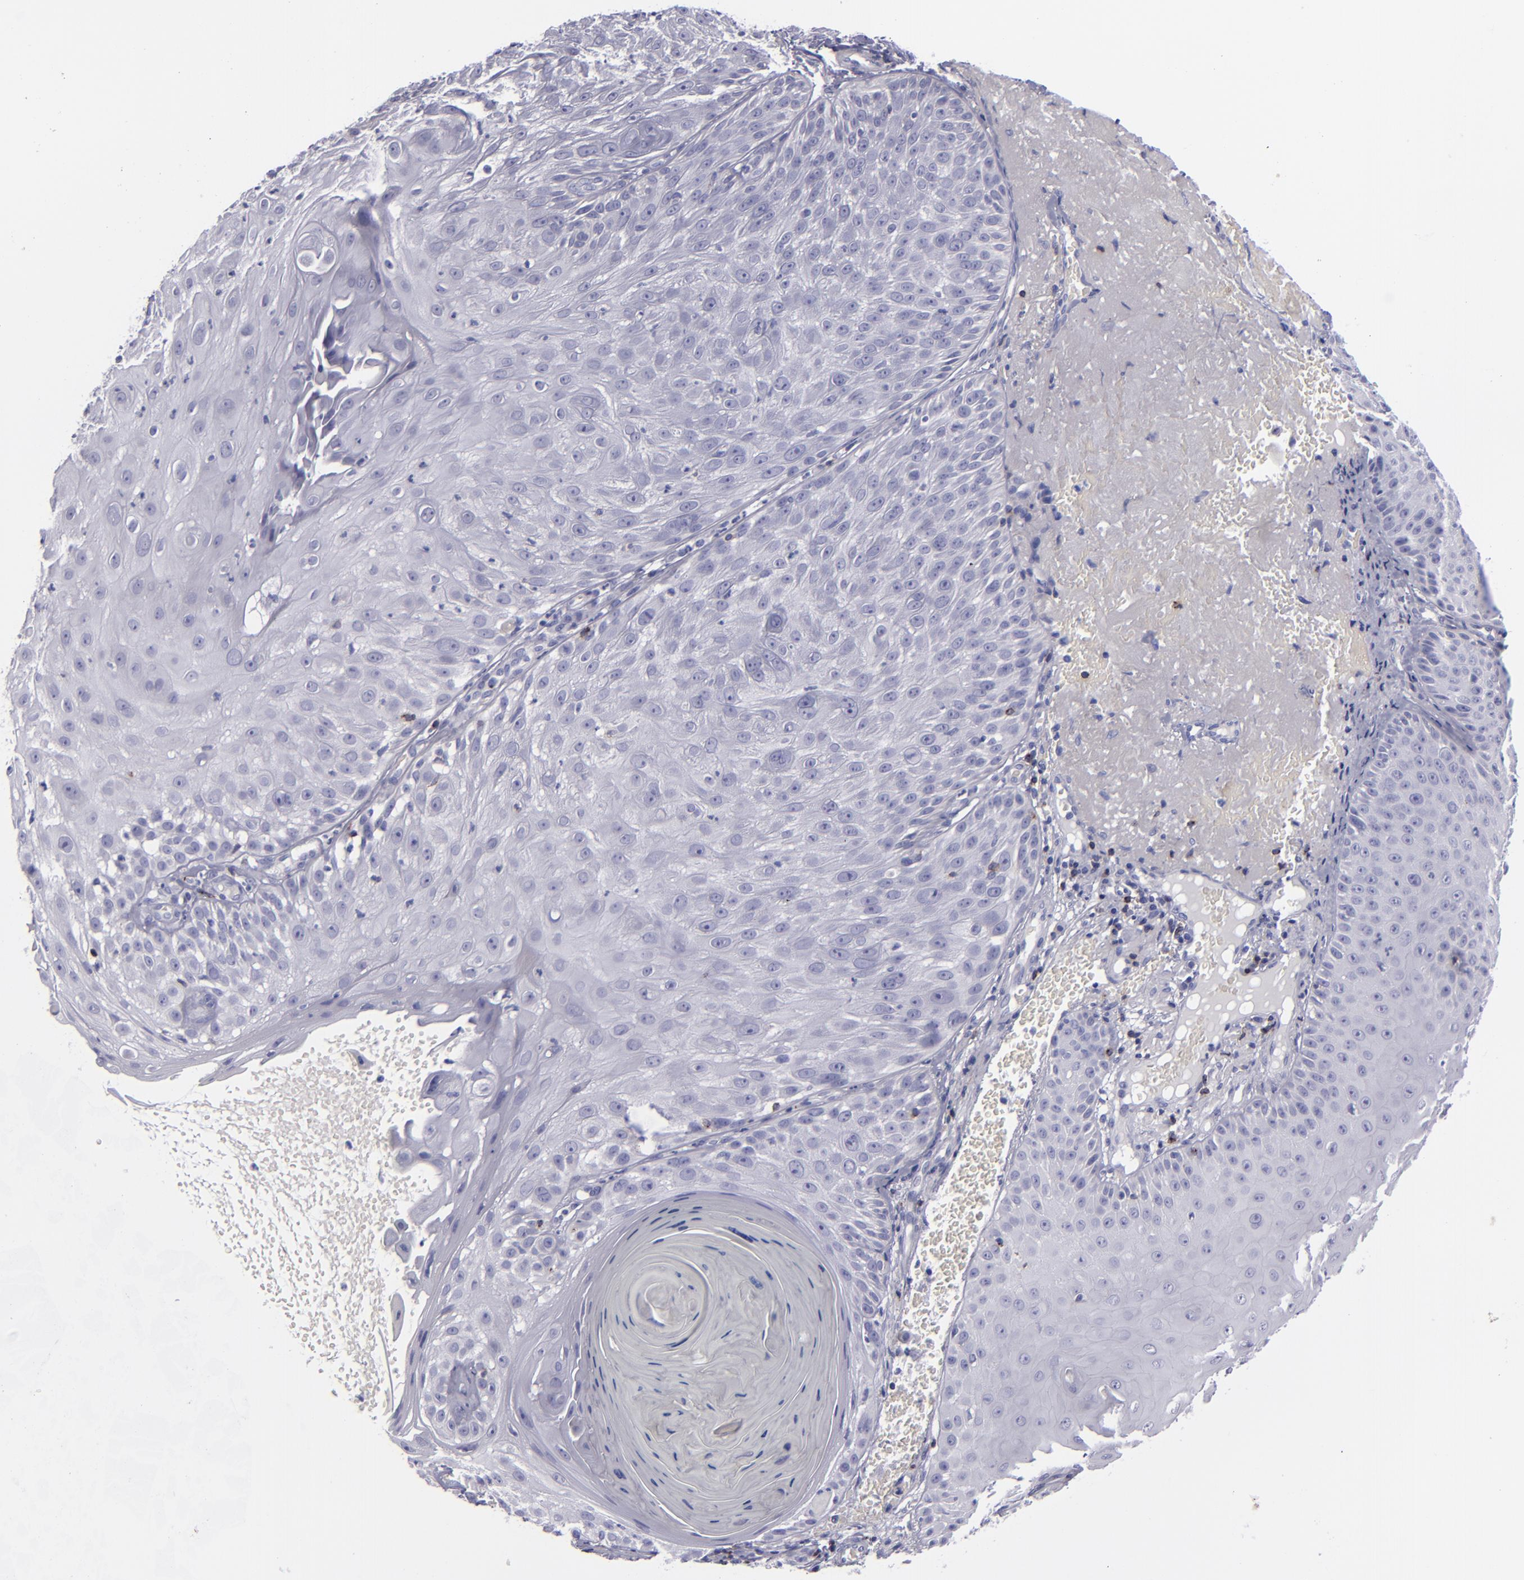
{"staining": {"intensity": "negative", "quantity": "none", "location": "none"}, "tissue": "skin cancer", "cell_type": "Tumor cells", "image_type": "cancer", "snomed": [{"axis": "morphology", "description": "Squamous cell carcinoma, NOS"}, {"axis": "topography", "description": "Skin"}], "caption": "This is an IHC image of human skin cancer. There is no staining in tumor cells.", "gene": "CD2", "patient": {"sex": "female", "age": 89}}